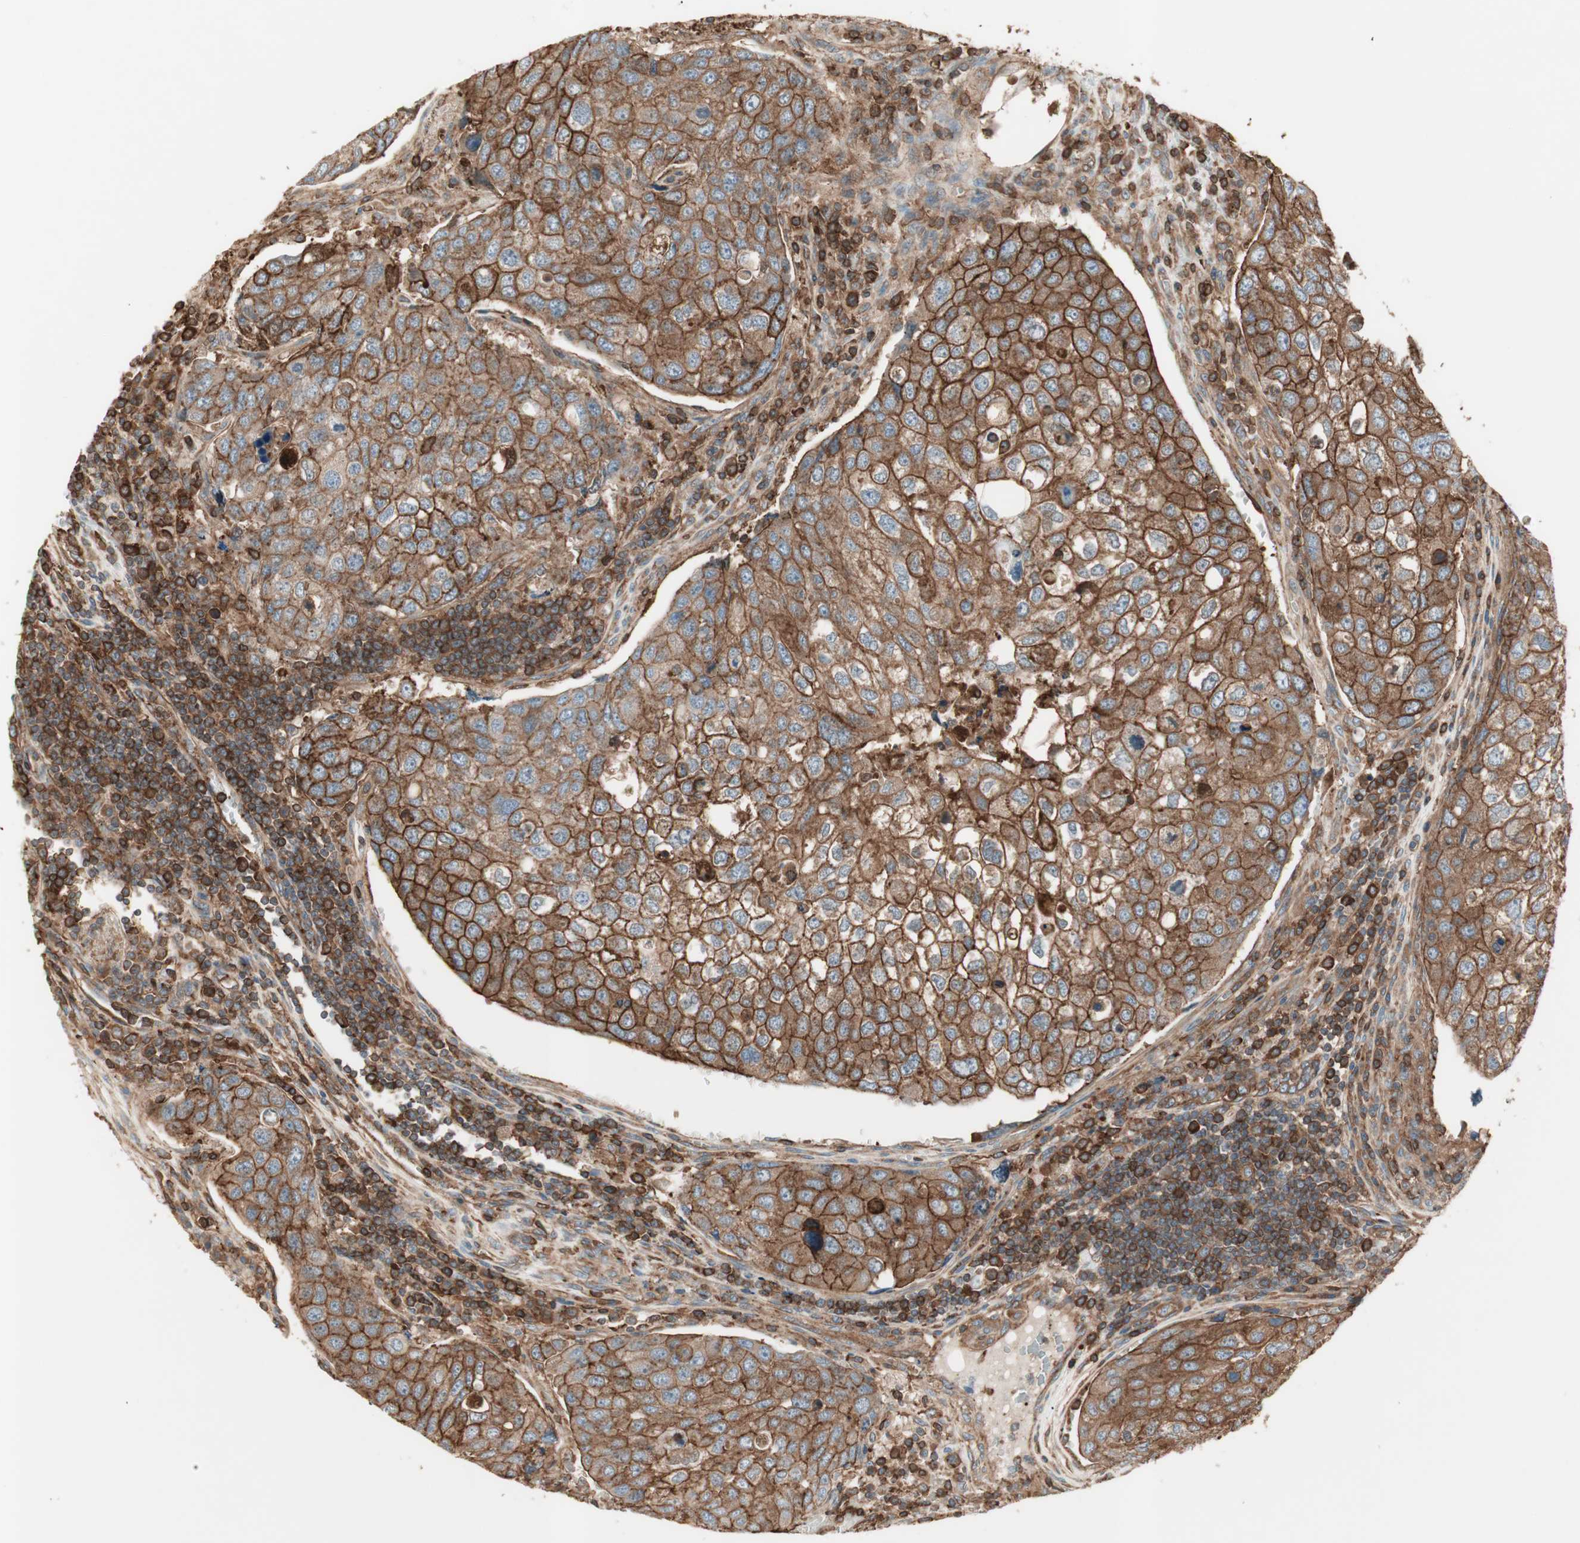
{"staining": {"intensity": "strong", "quantity": ">75%", "location": "cytoplasmic/membranous"}, "tissue": "urothelial cancer", "cell_type": "Tumor cells", "image_type": "cancer", "snomed": [{"axis": "morphology", "description": "Urothelial carcinoma, High grade"}, {"axis": "topography", "description": "Lymph node"}, {"axis": "topography", "description": "Urinary bladder"}], "caption": "Protein expression analysis of human urothelial cancer reveals strong cytoplasmic/membranous staining in about >75% of tumor cells.", "gene": "TCP11L1", "patient": {"sex": "male", "age": 51}}